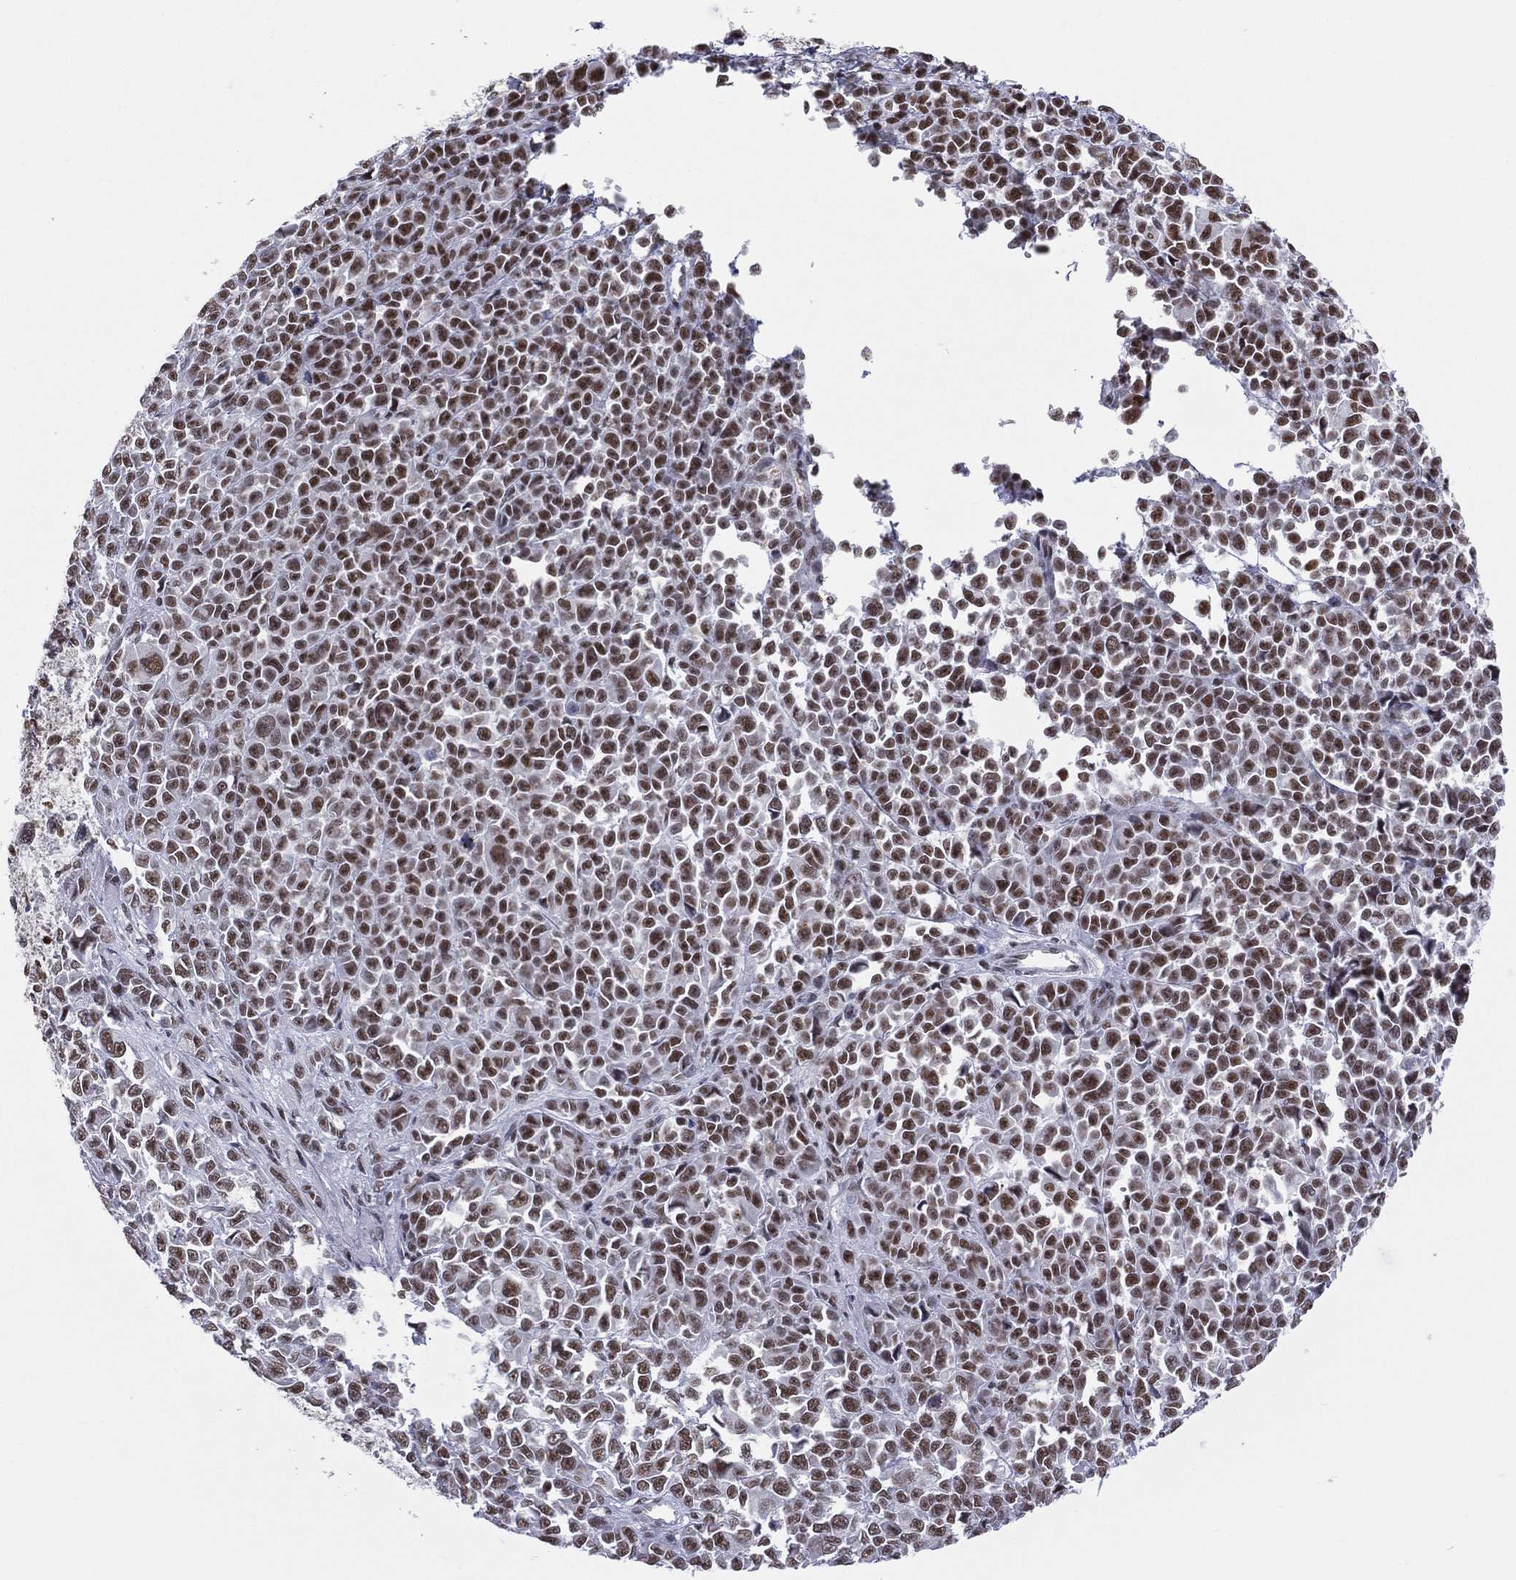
{"staining": {"intensity": "strong", "quantity": "25%-75%", "location": "nuclear"}, "tissue": "melanoma", "cell_type": "Tumor cells", "image_type": "cancer", "snomed": [{"axis": "morphology", "description": "Malignant melanoma, NOS"}, {"axis": "topography", "description": "Skin"}], "caption": "Immunohistochemistry (IHC) micrograph of neoplastic tissue: melanoma stained using IHC demonstrates high levels of strong protein expression localized specifically in the nuclear of tumor cells, appearing as a nuclear brown color.", "gene": "ZNF7", "patient": {"sex": "female", "age": 95}}